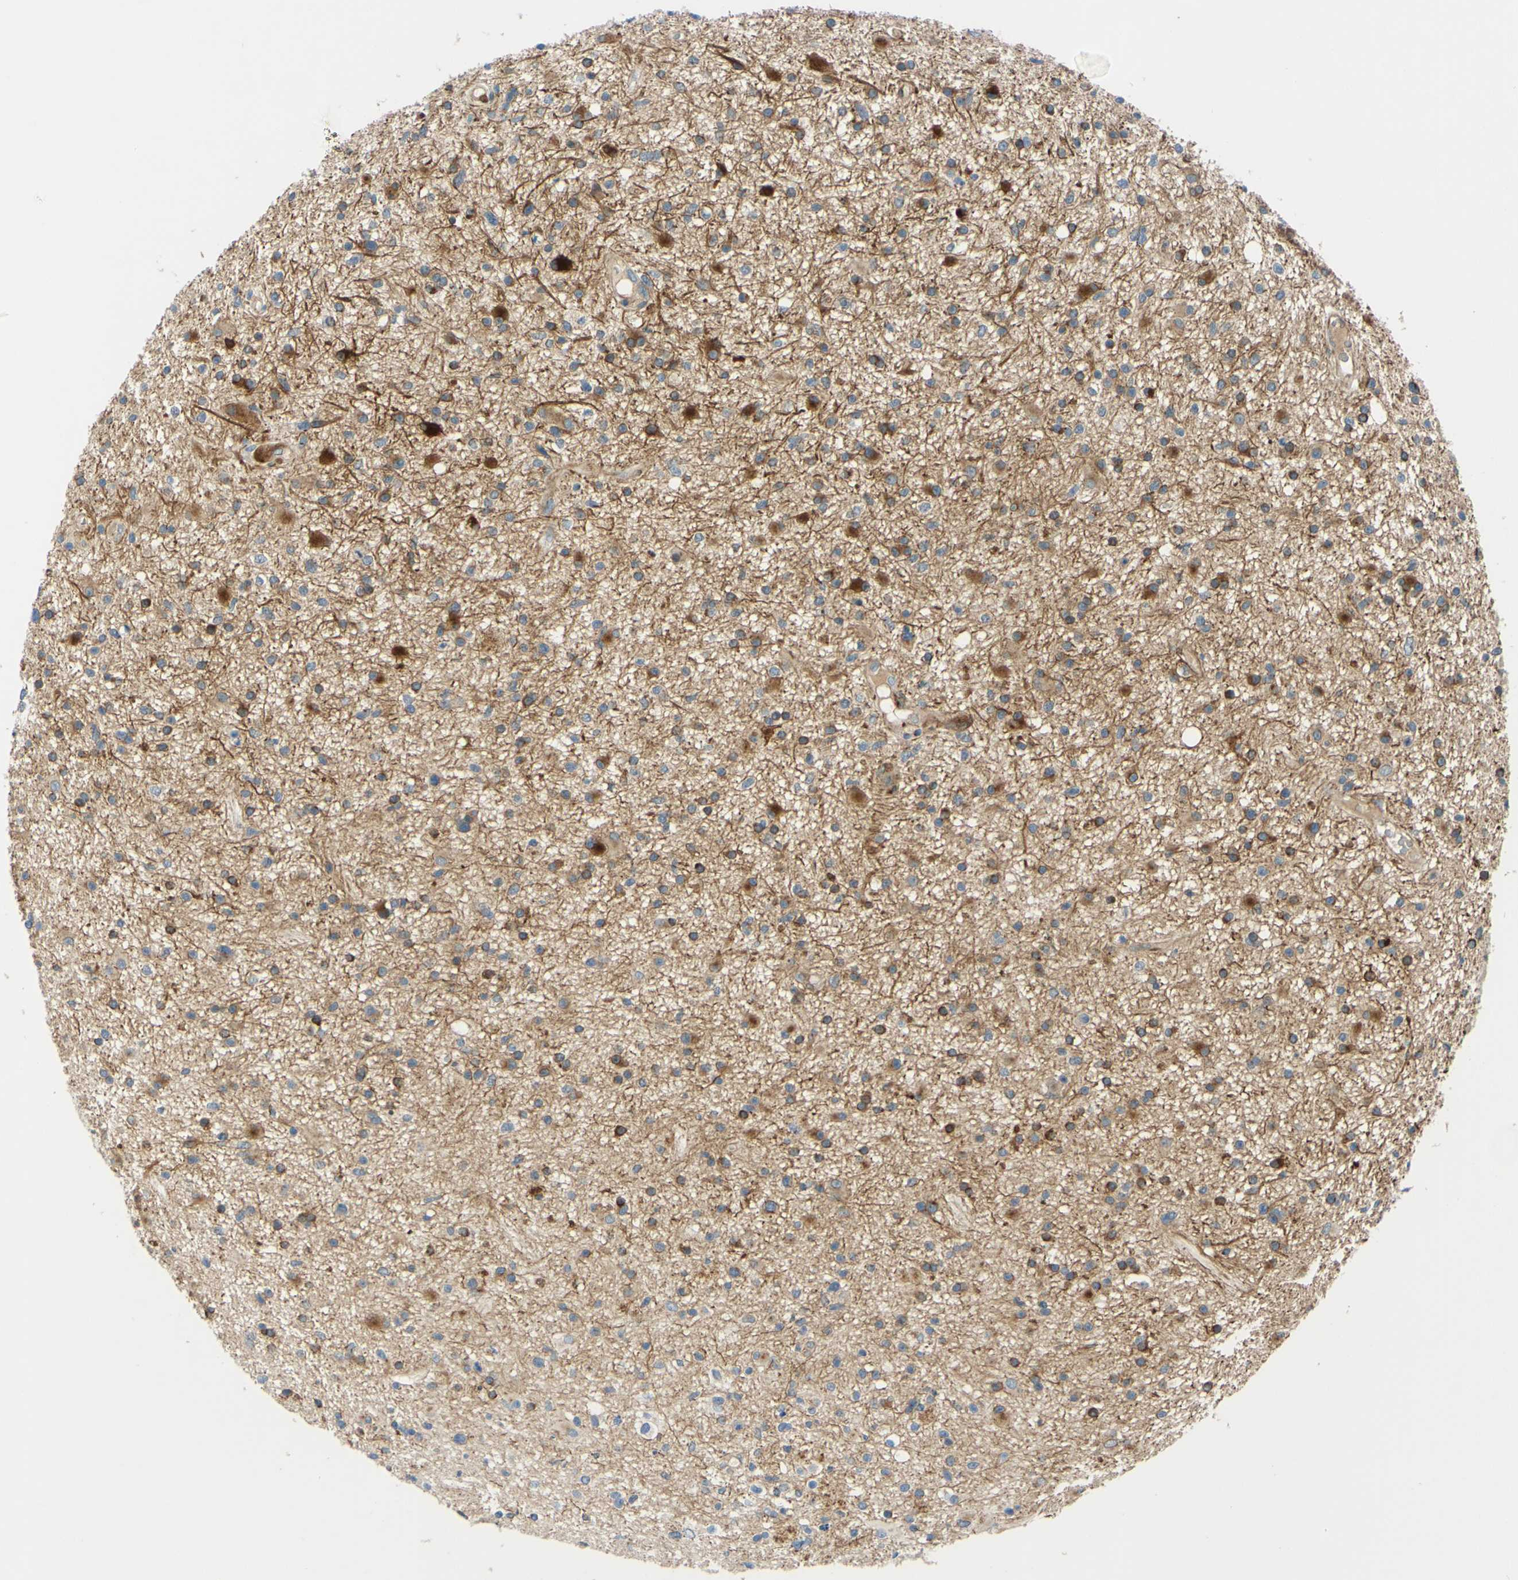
{"staining": {"intensity": "moderate", "quantity": ">75%", "location": "cytoplasmic/membranous"}, "tissue": "glioma", "cell_type": "Tumor cells", "image_type": "cancer", "snomed": [{"axis": "morphology", "description": "Glioma, malignant, High grade"}, {"axis": "topography", "description": "Brain"}], "caption": "Glioma stained with immunohistochemistry reveals moderate cytoplasmic/membranous expression in about >75% of tumor cells. (Stains: DAB (3,3'-diaminobenzidine) in brown, nuclei in blue, Microscopy: brightfield microscopy at high magnification).", "gene": "ARHGAP1", "patient": {"sex": "male", "age": 33}}